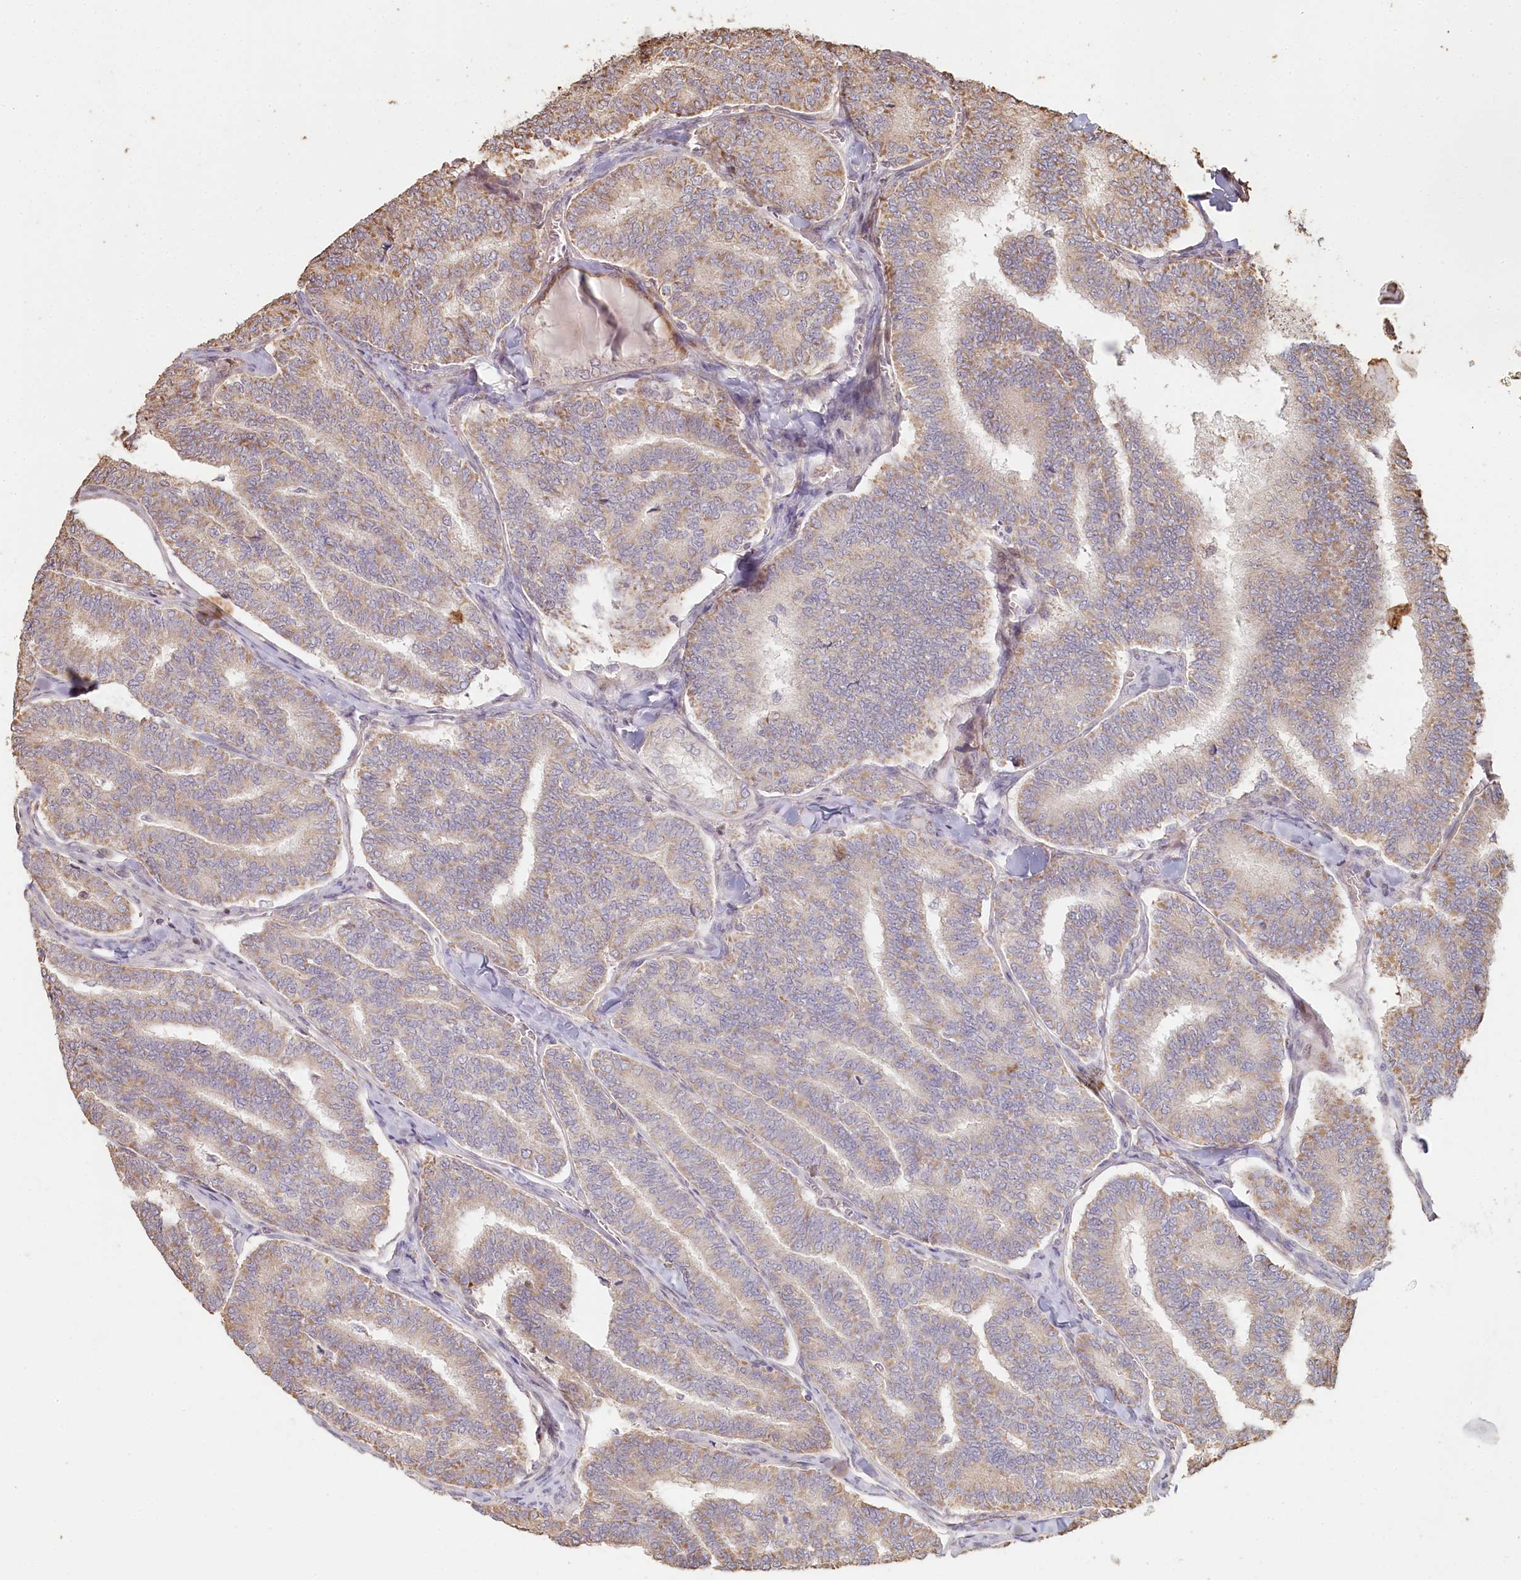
{"staining": {"intensity": "weak", "quantity": "<25%", "location": "cytoplasmic/membranous"}, "tissue": "thyroid cancer", "cell_type": "Tumor cells", "image_type": "cancer", "snomed": [{"axis": "morphology", "description": "Papillary adenocarcinoma, NOS"}, {"axis": "topography", "description": "Thyroid gland"}], "caption": "High power microscopy image of an IHC image of papillary adenocarcinoma (thyroid), revealing no significant expression in tumor cells.", "gene": "HAL", "patient": {"sex": "female", "age": 35}}